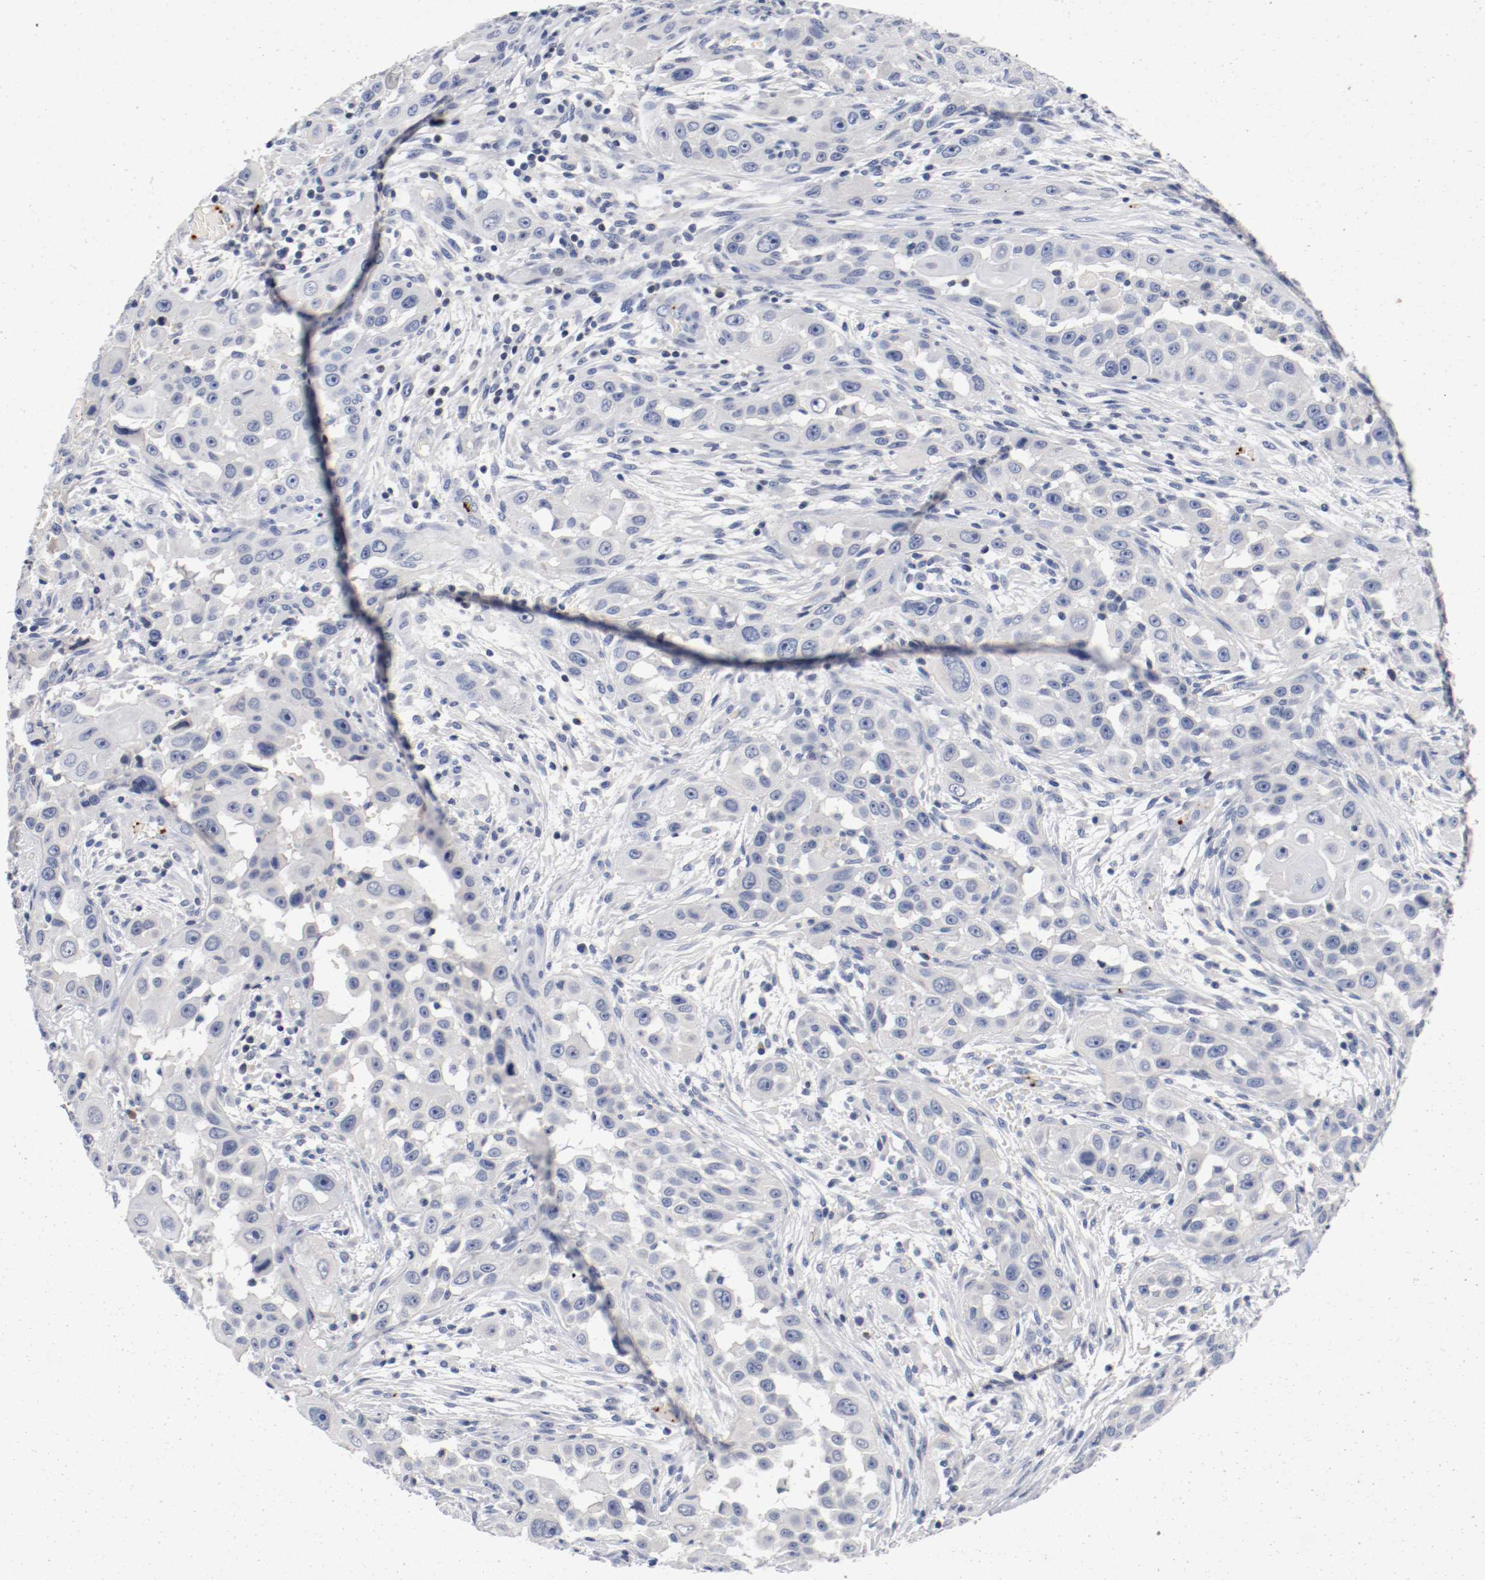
{"staining": {"intensity": "negative", "quantity": "none", "location": "none"}, "tissue": "head and neck cancer", "cell_type": "Tumor cells", "image_type": "cancer", "snomed": [{"axis": "morphology", "description": "Carcinoma, NOS"}, {"axis": "topography", "description": "Head-Neck"}], "caption": "Head and neck carcinoma was stained to show a protein in brown. There is no significant staining in tumor cells.", "gene": "PIM1", "patient": {"sex": "male", "age": 87}}